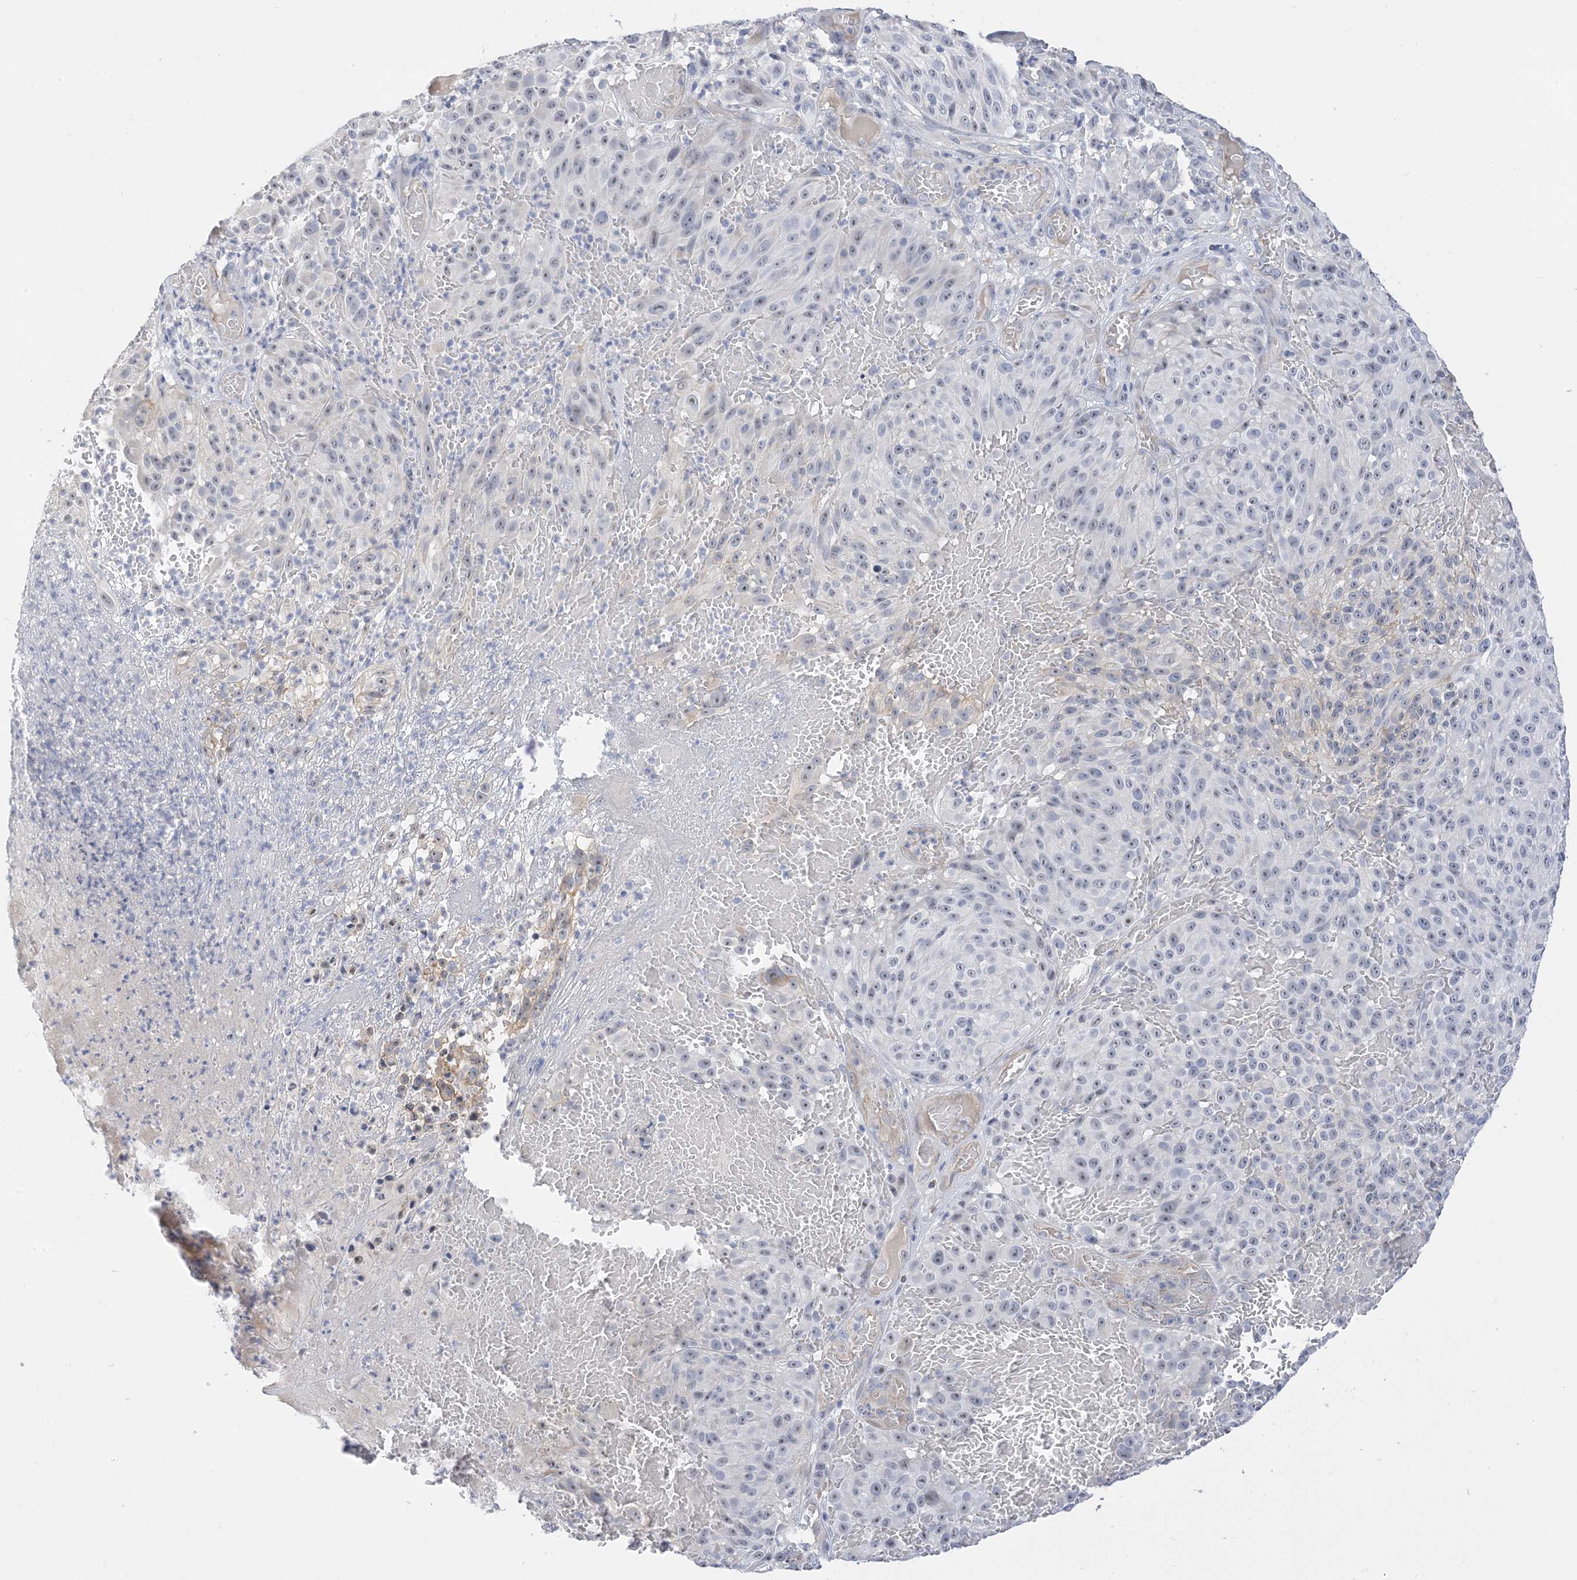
{"staining": {"intensity": "negative", "quantity": "none", "location": "none"}, "tissue": "melanoma", "cell_type": "Tumor cells", "image_type": "cancer", "snomed": [{"axis": "morphology", "description": "Malignant melanoma, NOS"}, {"axis": "topography", "description": "Skin"}], "caption": "Protein analysis of malignant melanoma shows no significant positivity in tumor cells.", "gene": "IL36B", "patient": {"sex": "male", "age": 83}}